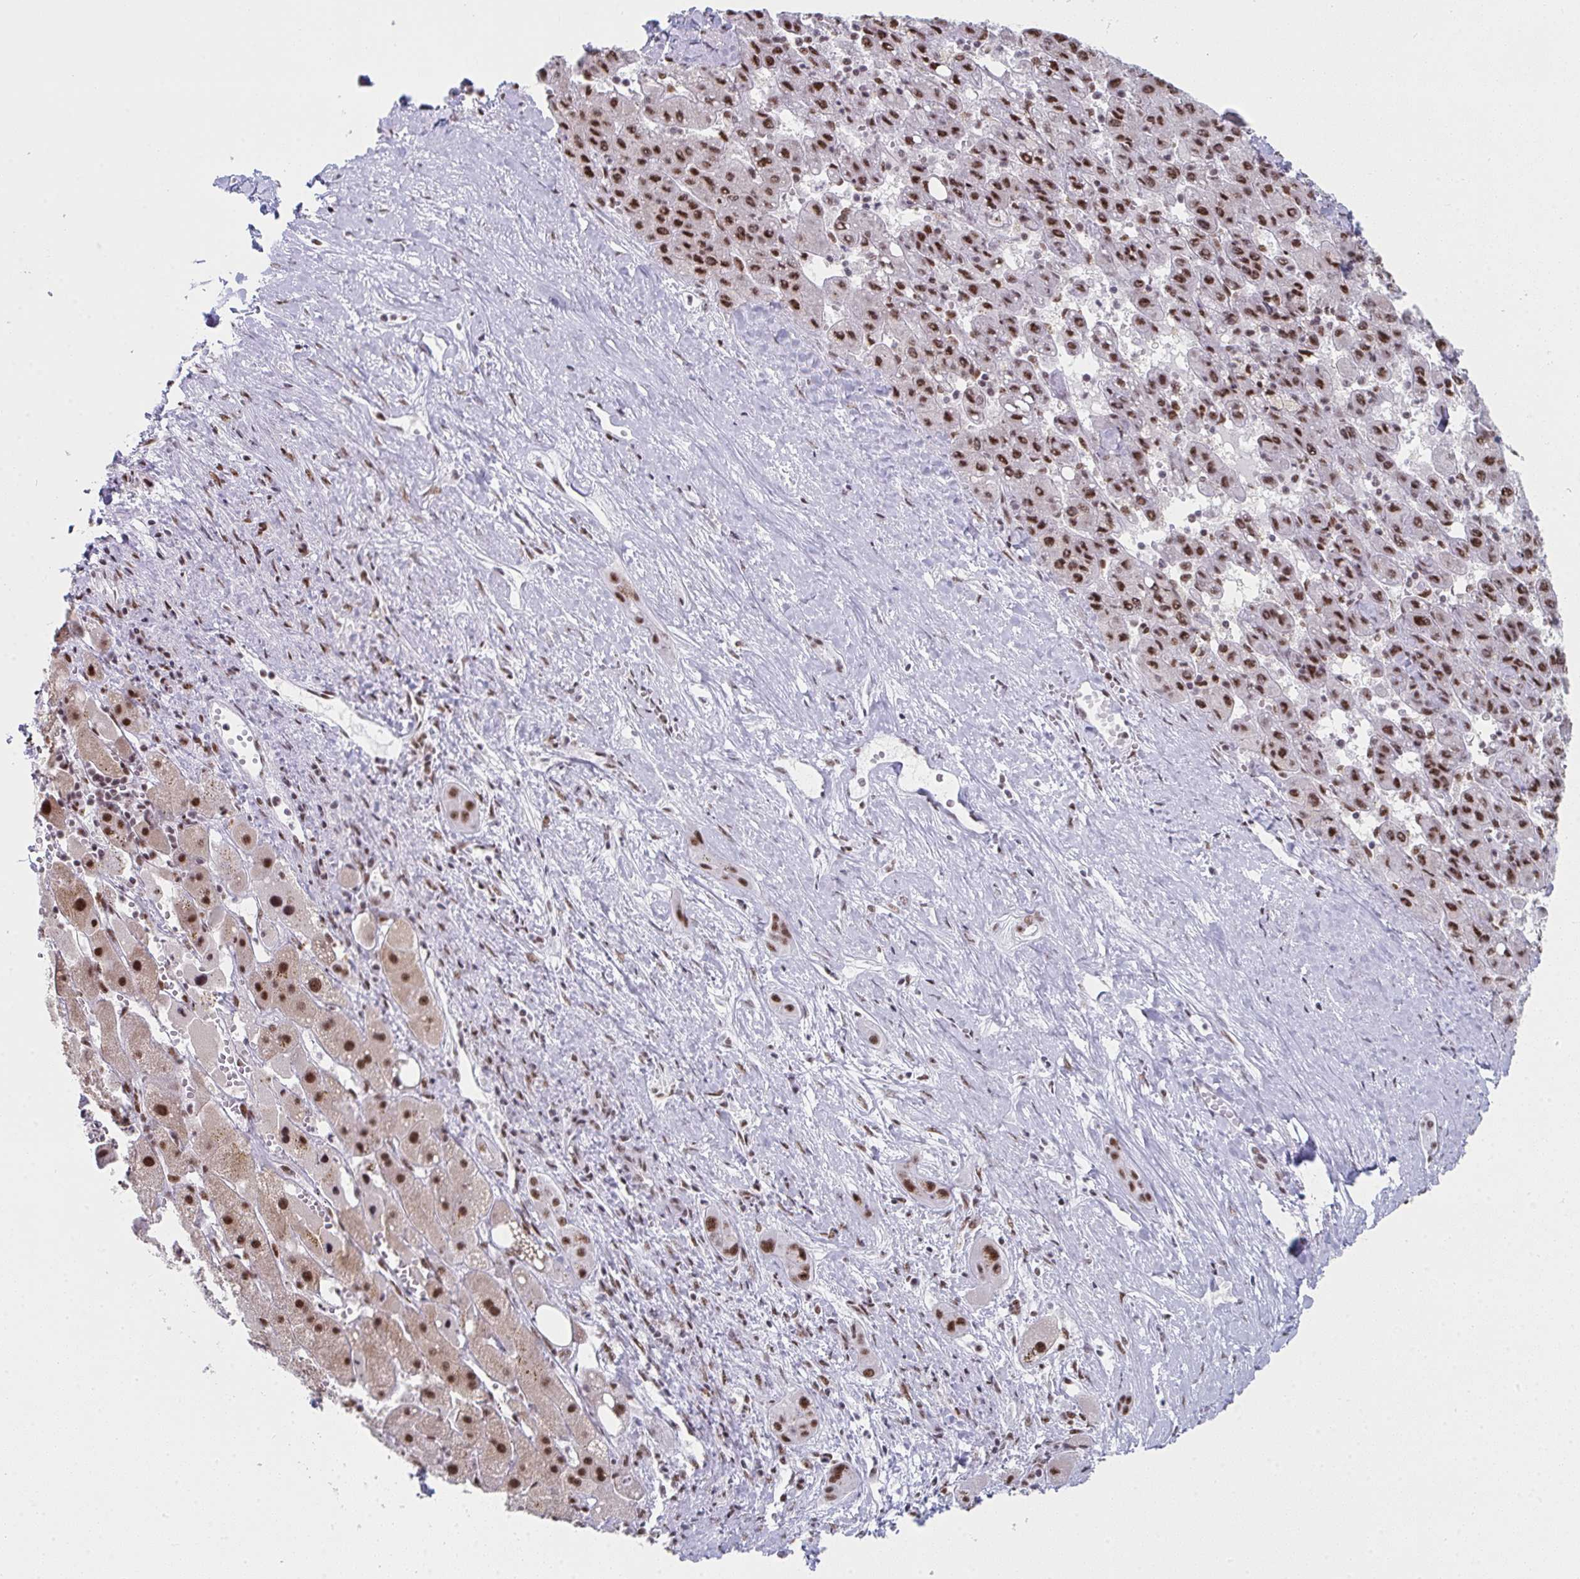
{"staining": {"intensity": "moderate", "quantity": ">75%", "location": "nuclear"}, "tissue": "liver cancer", "cell_type": "Tumor cells", "image_type": "cancer", "snomed": [{"axis": "morphology", "description": "Carcinoma, Hepatocellular, NOS"}, {"axis": "topography", "description": "Liver"}], "caption": "This image reveals liver cancer stained with immunohistochemistry to label a protein in brown. The nuclear of tumor cells show moderate positivity for the protein. Nuclei are counter-stained blue.", "gene": "SNRNP70", "patient": {"sex": "female", "age": 82}}